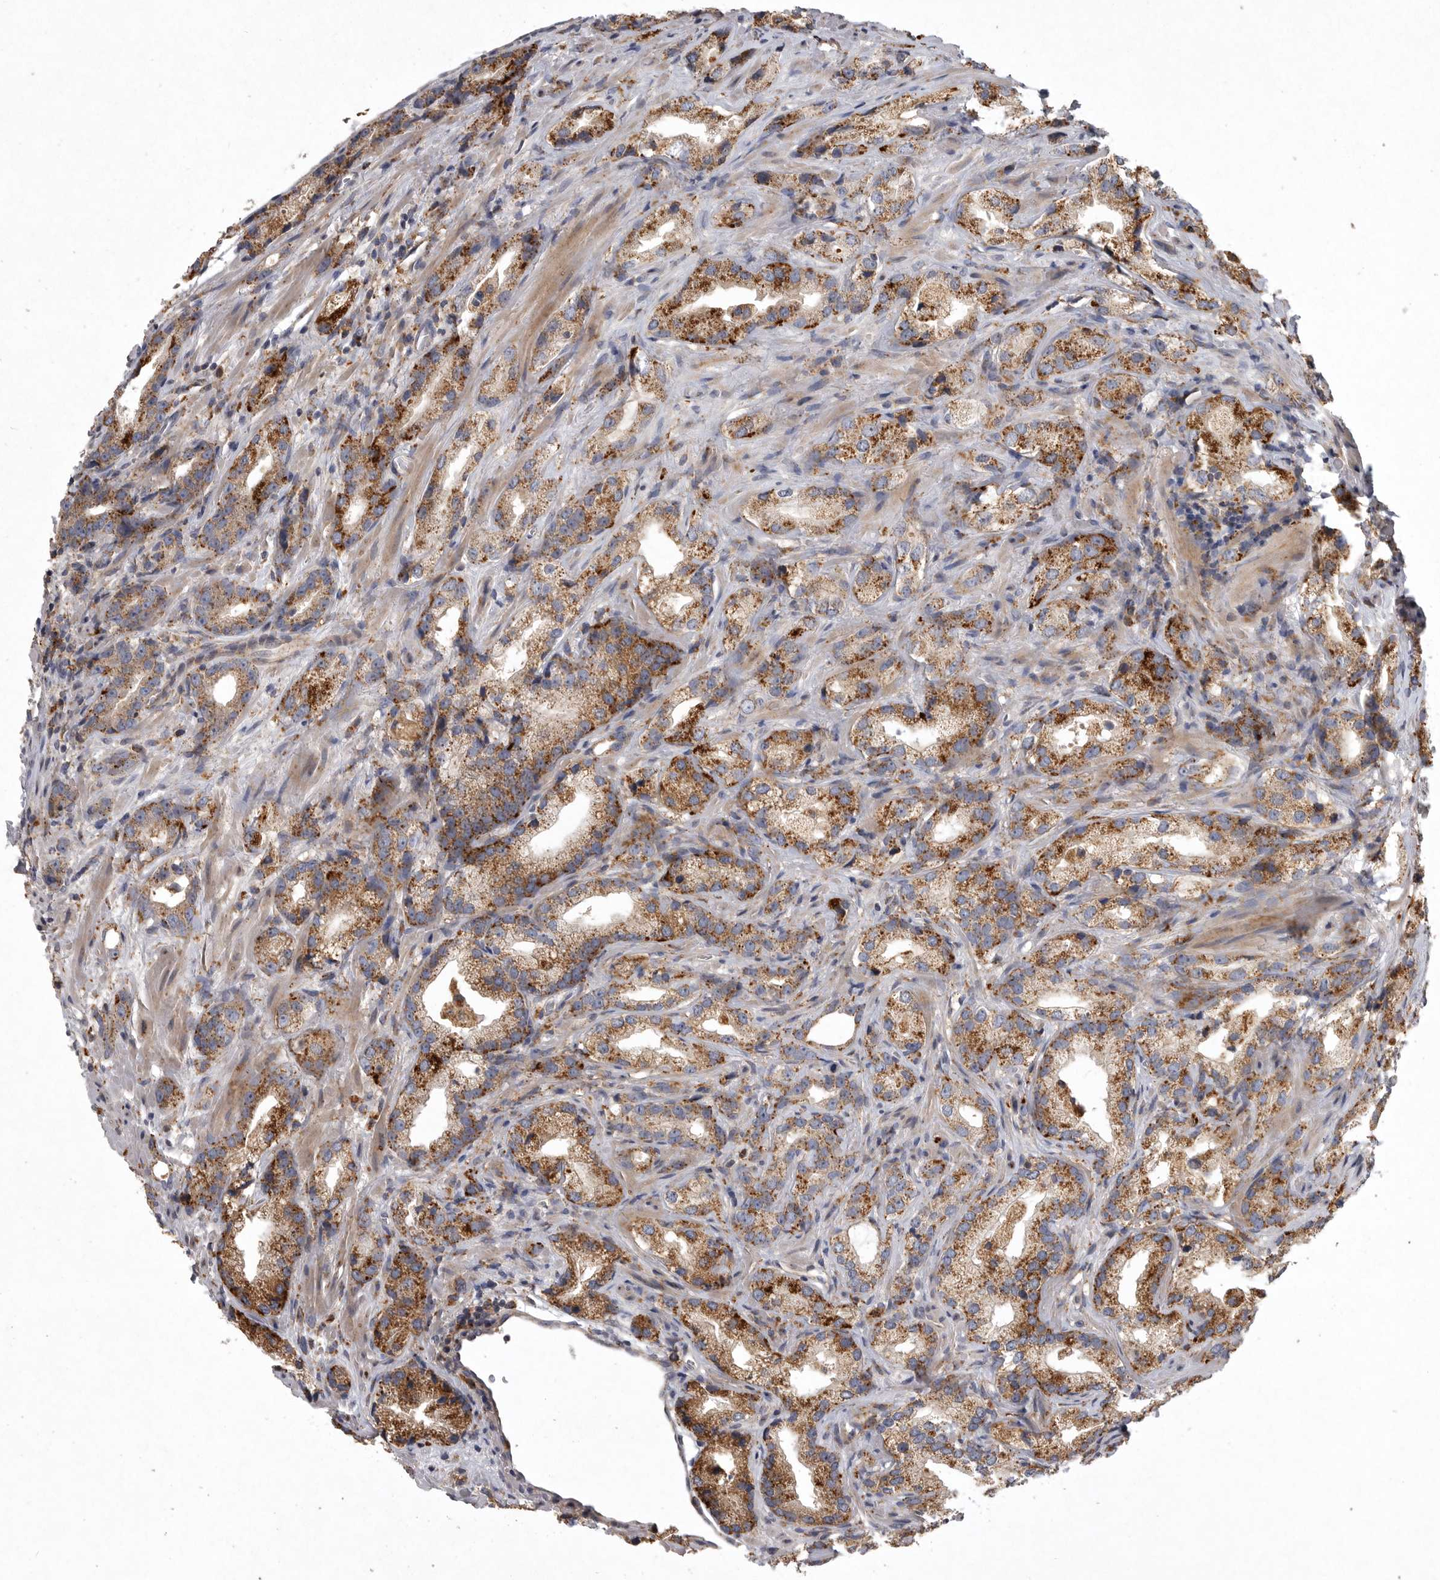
{"staining": {"intensity": "moderate", "quantity": ">75%", "location": "cytoplasmic/membranous"}, "tissue": "prostate cancer", "cell_type": "Tumor cells", "image_type": "cancer", "snomed": [{"axis": "morphology", "description": "Adenocarcinoma, High grade"}, {"axis": "topography", "description": "Prostate"}], "caption": "Immunohistochemical staining of human prostate cancer reveals moderate cytoplasmic/membranous protein positivity in about >75% of tumor cells.", "gene": "LAMTOR3", "patient": {"sex": "male", "age": 63}}